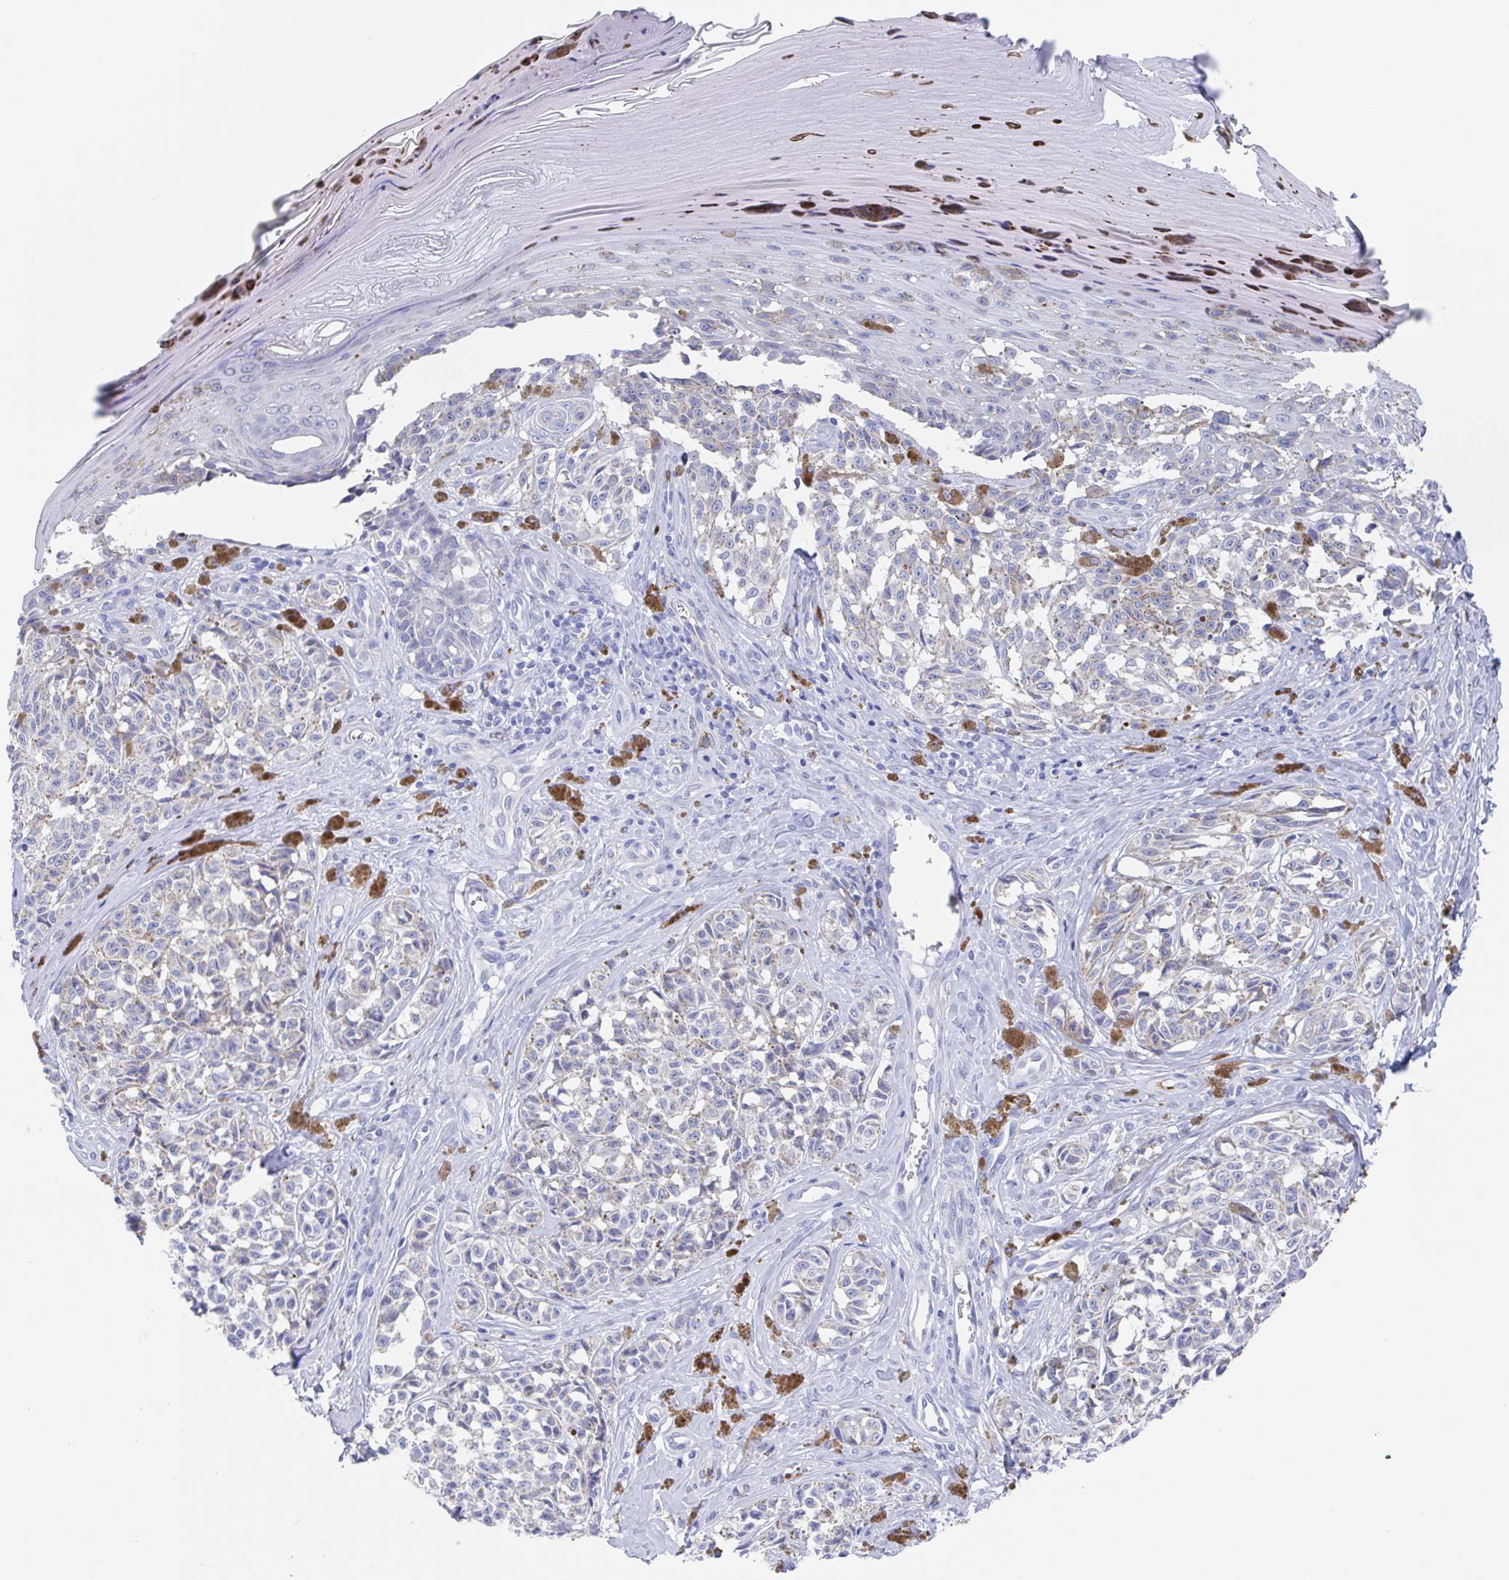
{"staining": {"intensity": "negative", "quantity": "none", "location": "none"}, "tissue": "melanoma", "cell_type": "Tumor cells", "image_type": "cancer", "snomed": [{"axis": "morphology", "description": "Malignant melanoma, NOS"}, {"axis": "topography", "description": "Skin"}], "caption": "Tumor cells are negative for protein expression in human malignant melanoma.", "gene": "FCGR3A", "patient": {"sex": "female", "age": 65}}